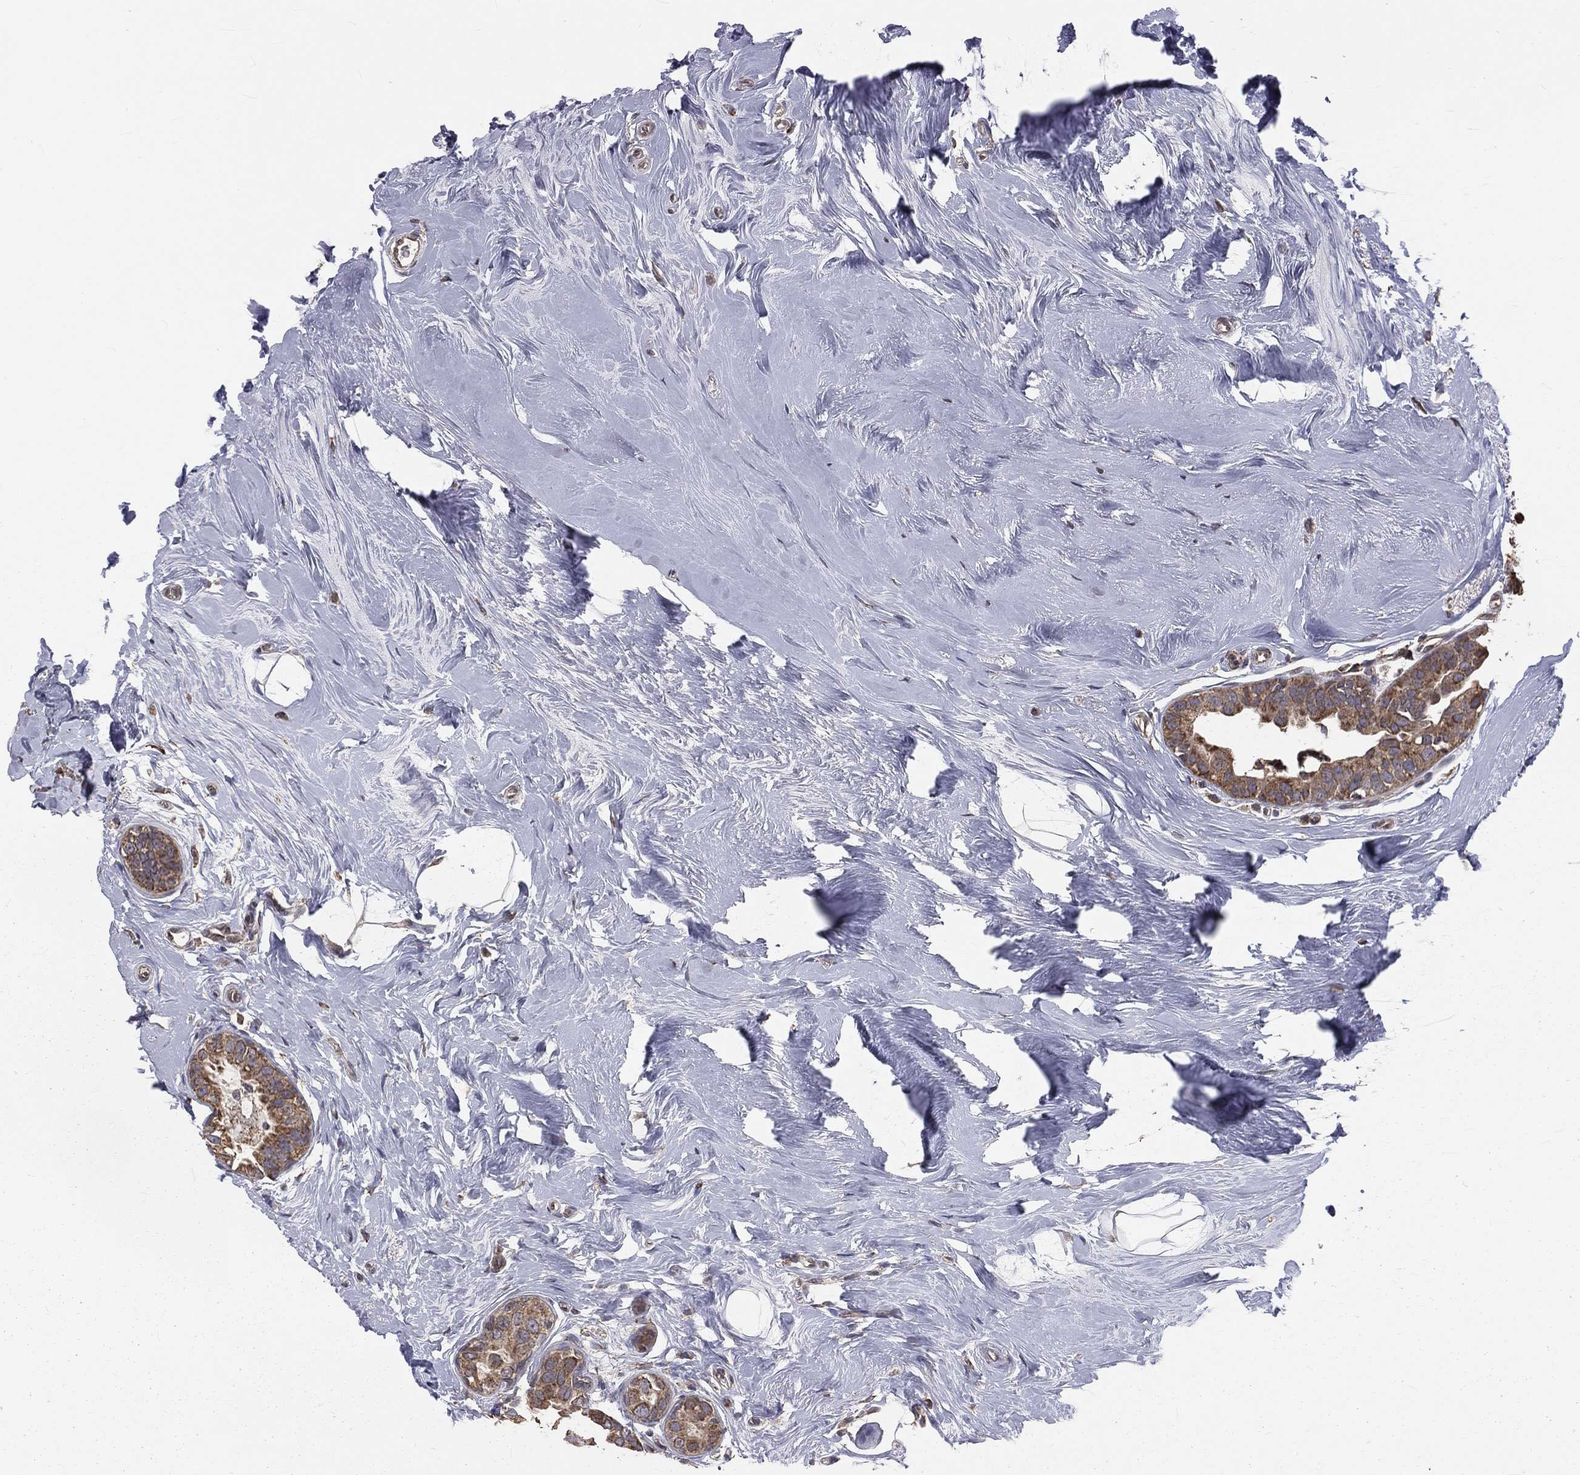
{"staining": {"intensity": "moderate", "quantity": ">75%", "location": "cytoplasmic/membranous"}, "tissue": "breast cancer", "cell_type": "Tumor cells", "image_type": "cancer", "snomed": [{"axis": "morphology", "description": "Duct carcinoma"}, {"axis": "topography", "description": "Breast"}], "caption": "High-power microscopy captured an immunohistochemistry image of breast cancer, revealing moderate cytoplasmic/membranous staining in approximately >75% of tumor cells.", "gene": "MRPL46", "patient": {"sex": "female", "age": 55}}